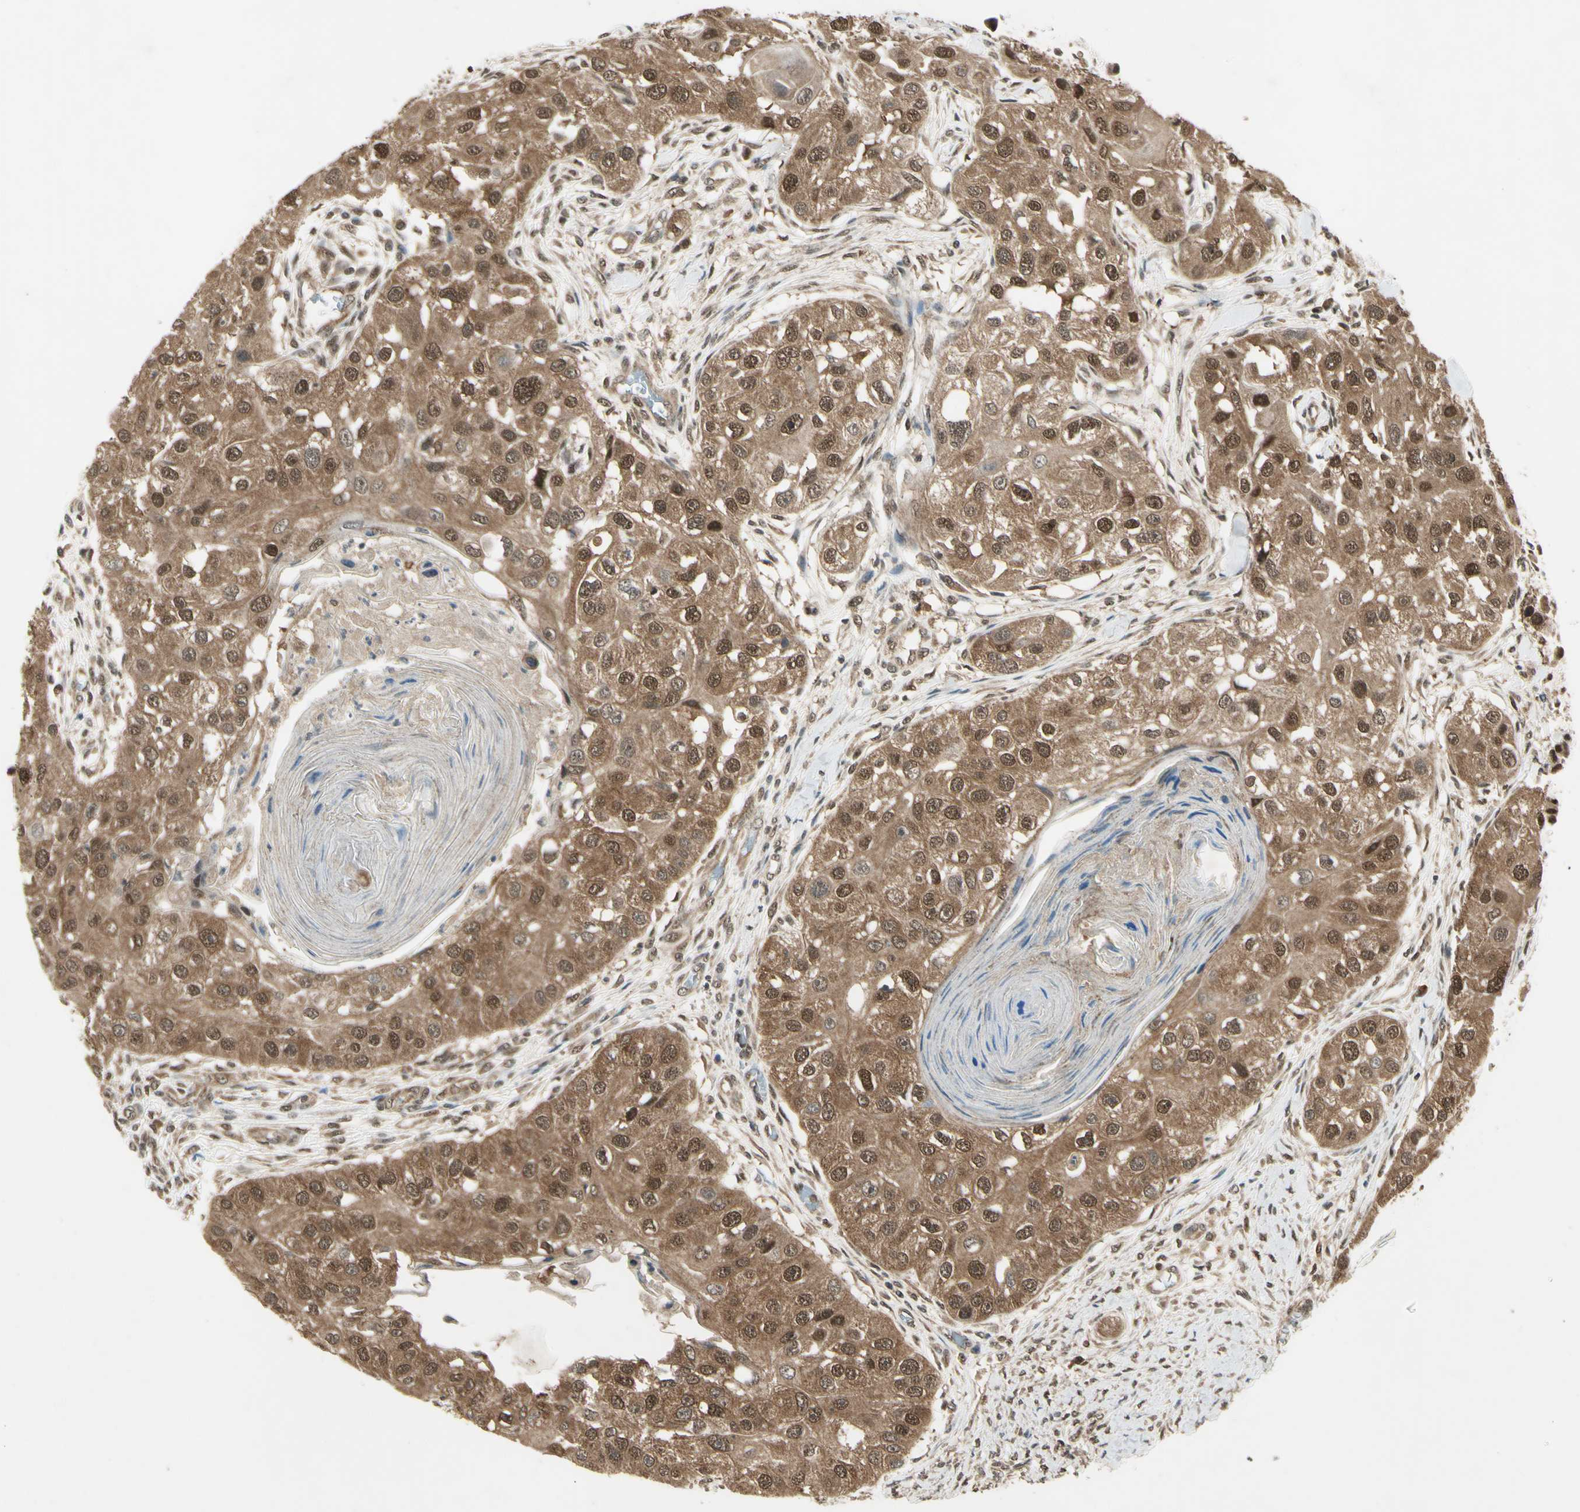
{"staining": {"intensity": "moderate", "quantity": ">75%", "location": "cytoplasmic/membranous,nuclear"}, "tissue": "head and neck cancer", "cell_type": "Tumor cells", "image_type": "cancer", "snomed": [{"axis": "morphology", "description": "Normal tissue, NOS"}, {"axis": "morphology", "description": "Squamous cell carcinoma, NOS"}, {"axis": "topography", "description": "Skeletal muscle"}, {"axis": "topography", "description": "Head-Neck"}], "caption": "Protein staining demonstrates moderate cytoplasmic/membranous and nuclear expression in approximately >75% of tumor cells in head and neck cancer (squamous cell carcinoma).", "gene": "PSMD5", "patient": {"sex": "male", "age": 51}}